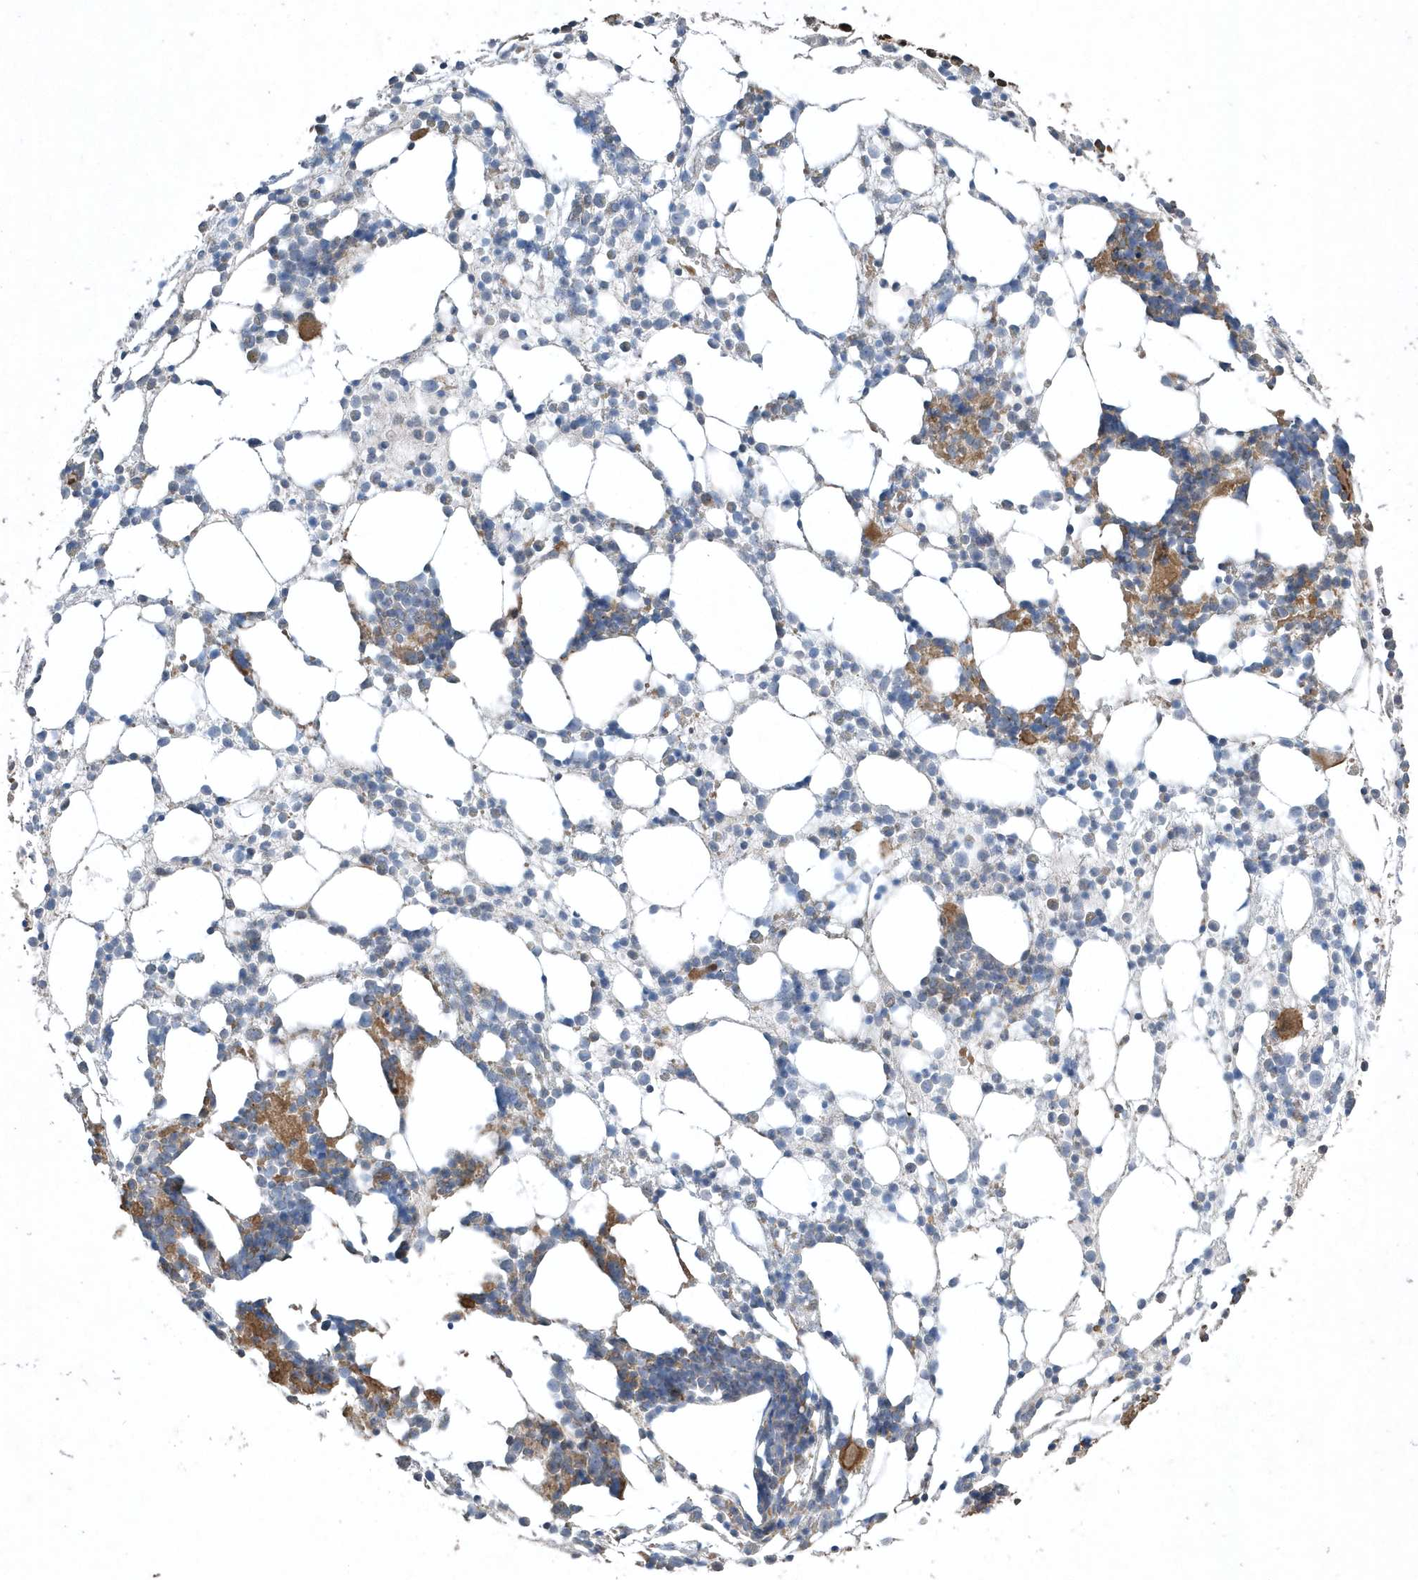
{"staining": {"intensity": "moderate", "quantity": ">75%", "location": "cytoplasmic/membranous"}, "tissue": "bone marrow", "cell_type": "Hematopoietic cells", "image_type": "normal", "snomed": [{"axis": "morphology", "description": "Normal tissue, NOS"}, {"axis": "topography", "description": "Bone marrow"}], "caption": "Immunohistochemical staining of normal human bone marrow exhibits medium levels of moderate cytoplasmic/membranous staining in about >75% of hematopoietic cells. (brown staining indicates protein expression, while blue staining denotes nuclei).", "gene": "SENP8", "patient": {"sex": "female", "age": 57}}